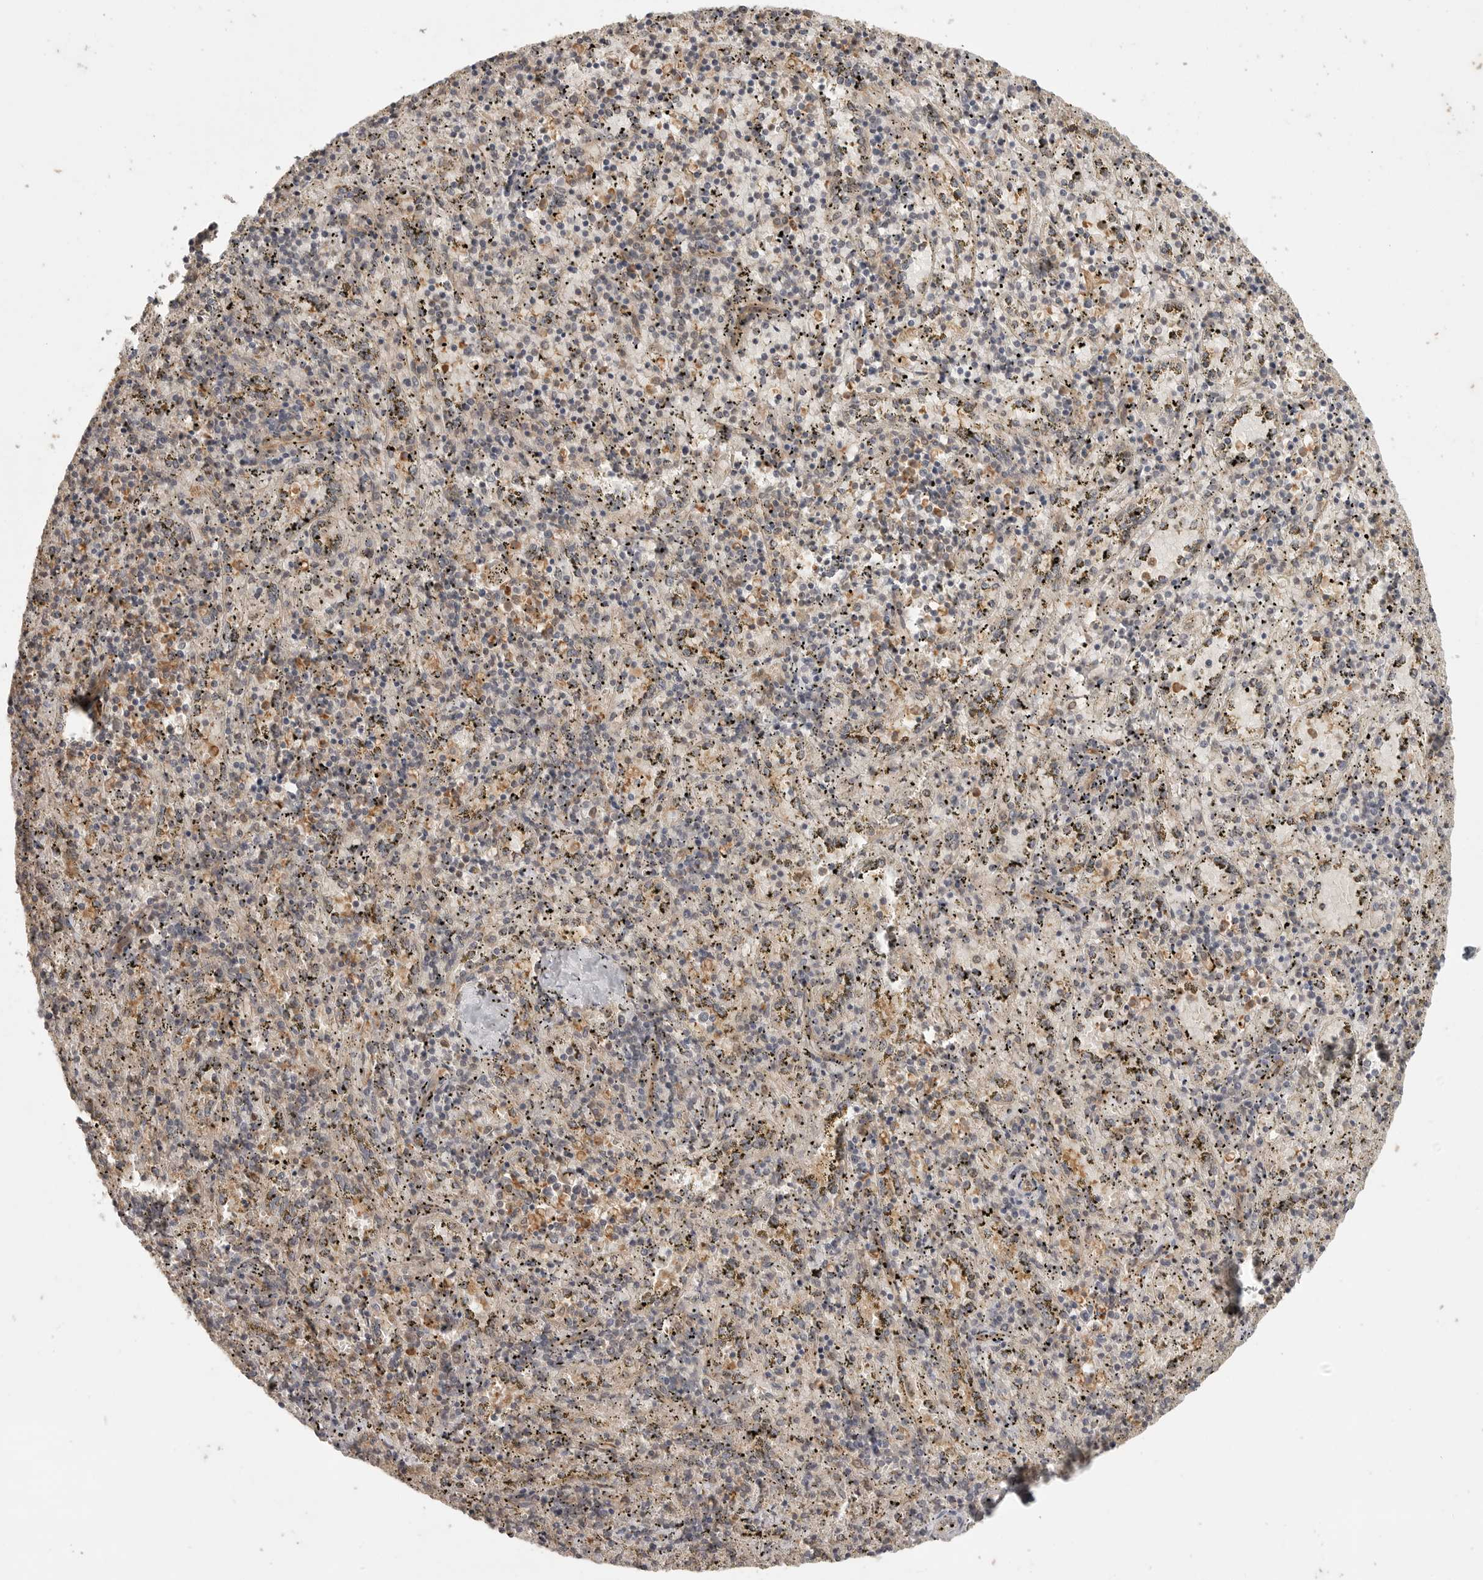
{"staining": {"intensity": "moderate", "quantity": "25%-75%", "location": "cytoplasmic/membranous"}, "tissue": "spleen", "cell_type": "Cells in red pulp", "image_type": "normal", "snomed": [{"axis": "morphology", "description": "Normal tissue, NOS"}, {"axis": "topography", "description": "Spleen"}], "caption": "A histopathology image showing moderate cytoplasmic/membranous staining in about 25%-75% of cells in red pulp in unremarkable spleen, as visualized by brown immunohistochemical staining.", "gene": "ZNF232", "patient": {"sex": "male", "age": 11}}